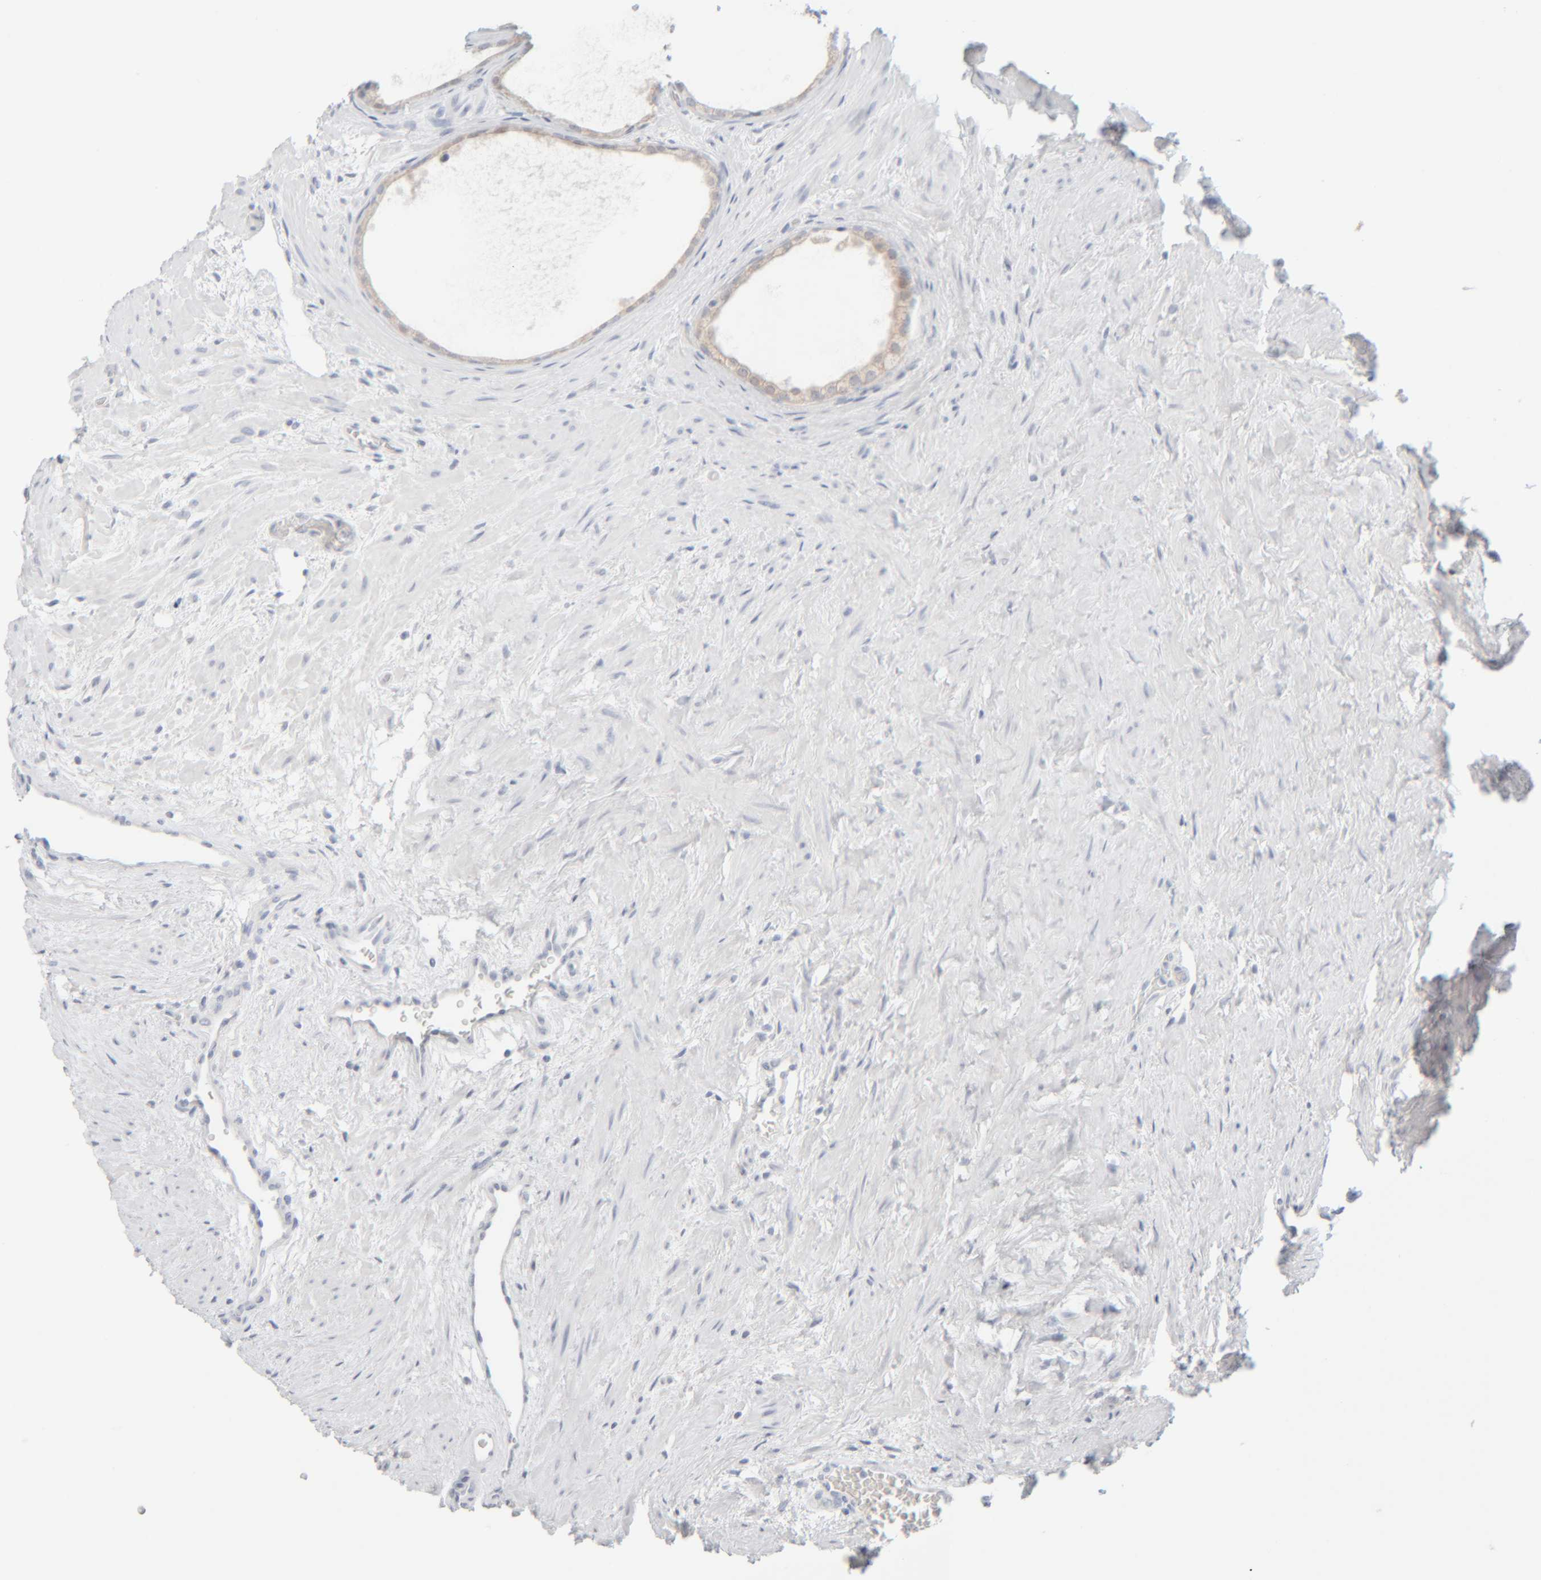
{"staining": {"intensity": "weak", "quantity": "<25%", "location": "cytoplasmic/membranous"}, "tissue": "prostate", "cell_type": "Glandular cells", "image_type": "normal", "snomed": [{"axis": "morphology", "description": "Normal tissue, NOS"}, {"axis": "topography", "description": "Prostate"}], "caption": "This is a image of immunohistochemistry staining of normal prostate, which shows no staining in glandular cells. (DAB (3,3'-diaminobenzidine) immunohistochemistry with hematoxylin counter stain).", "gene": "RIDA", "patient": {"sex": "male", "age": 48}}